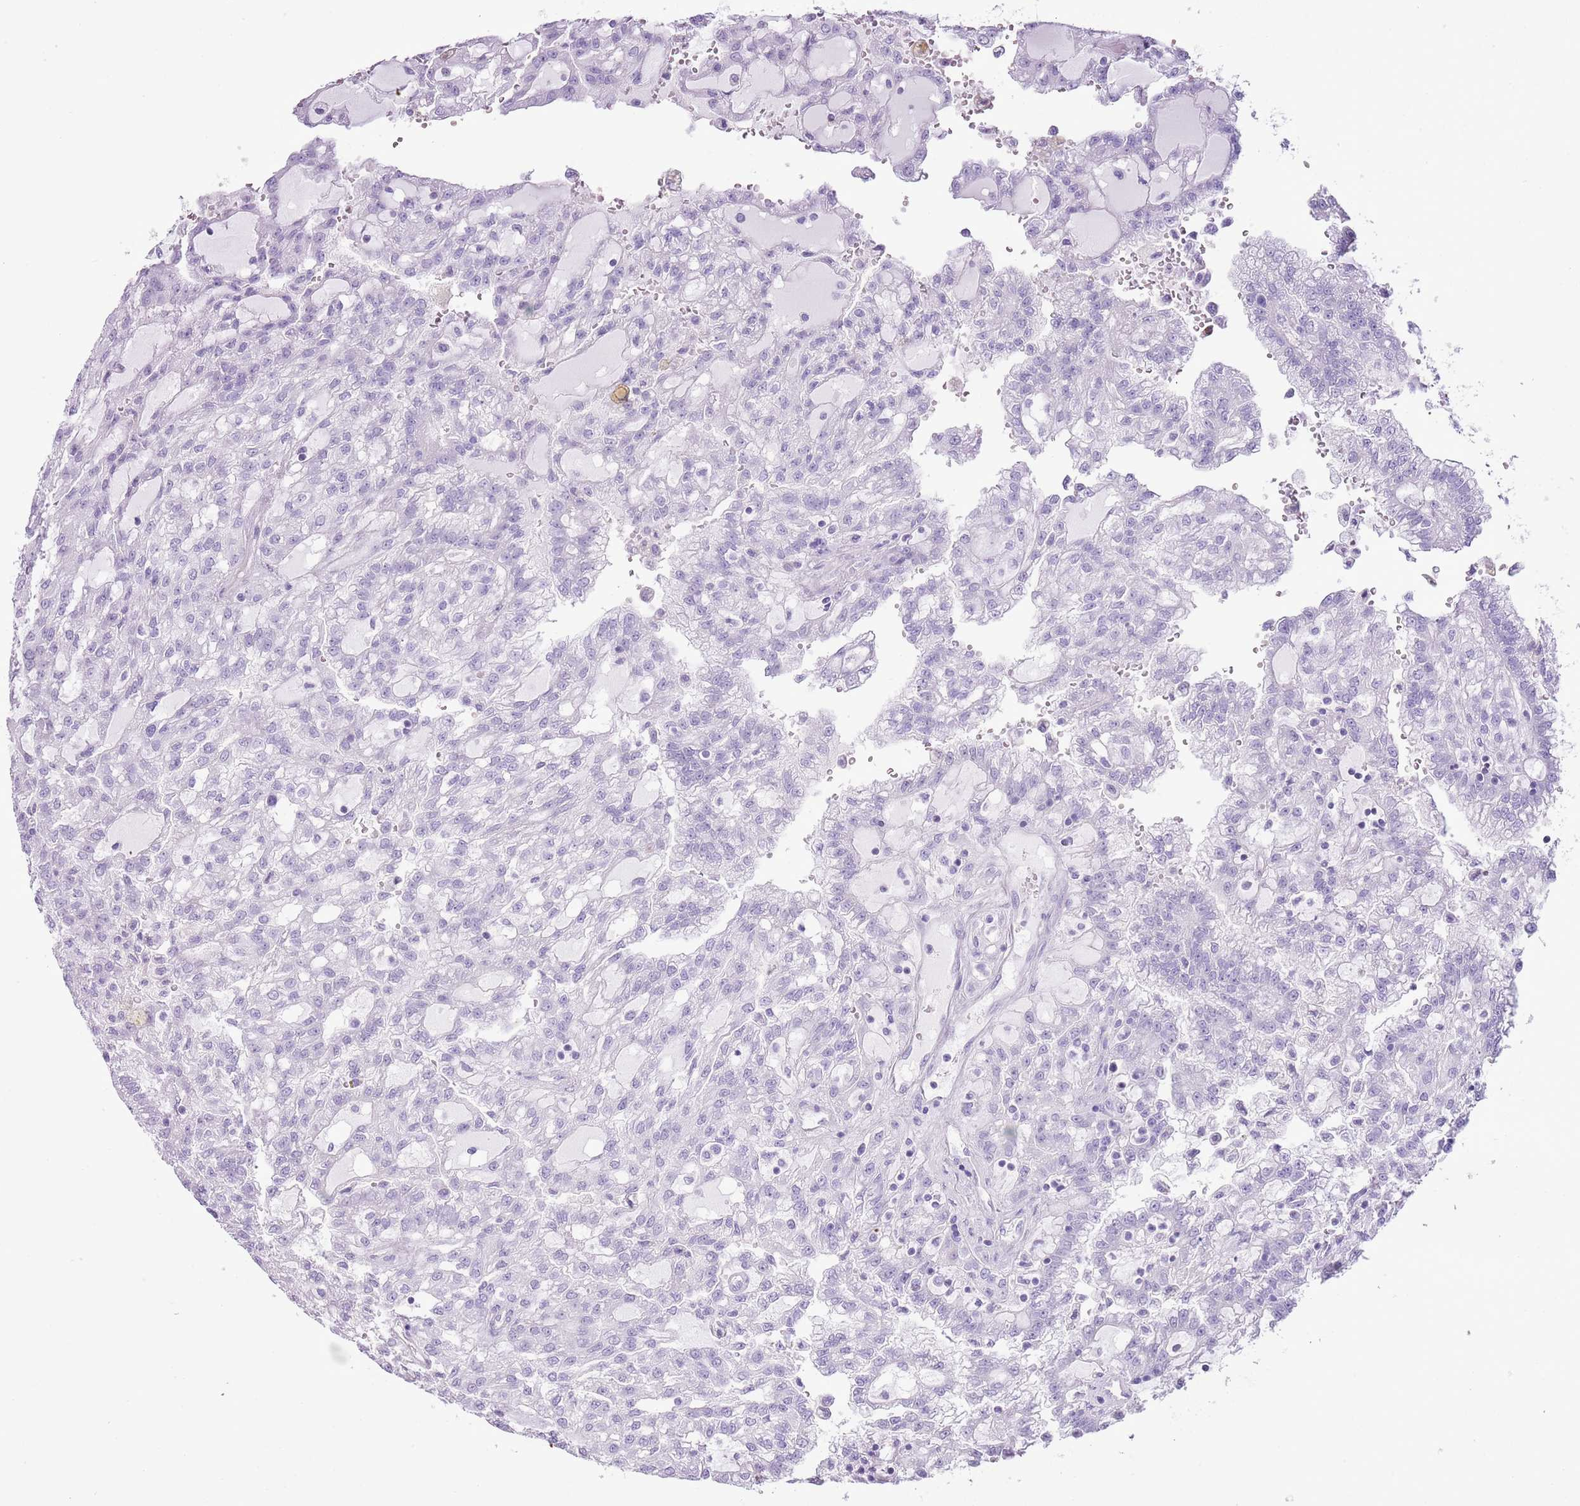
{"staining": {"intensity": "negative", "quantity": "none", "location": "none"}, "tissue": "renal cancer", "cell_type": "Tumor cells", "image_type": "cancer", "snomed": [{"axis": "morphology", "description": "Adenocarcinoma, NOS"}, {"axis": "topography", "description": "Kidney"}], "caption": "Renal cancer (adenocarcinoma) was stained to show a protein in brown. There is no significant positivity in tumor cells. (DAB IHC with hematoxylin counter stain).", "gene": "SLC23A1", "patient": {"sex": "male", "age": 63}}